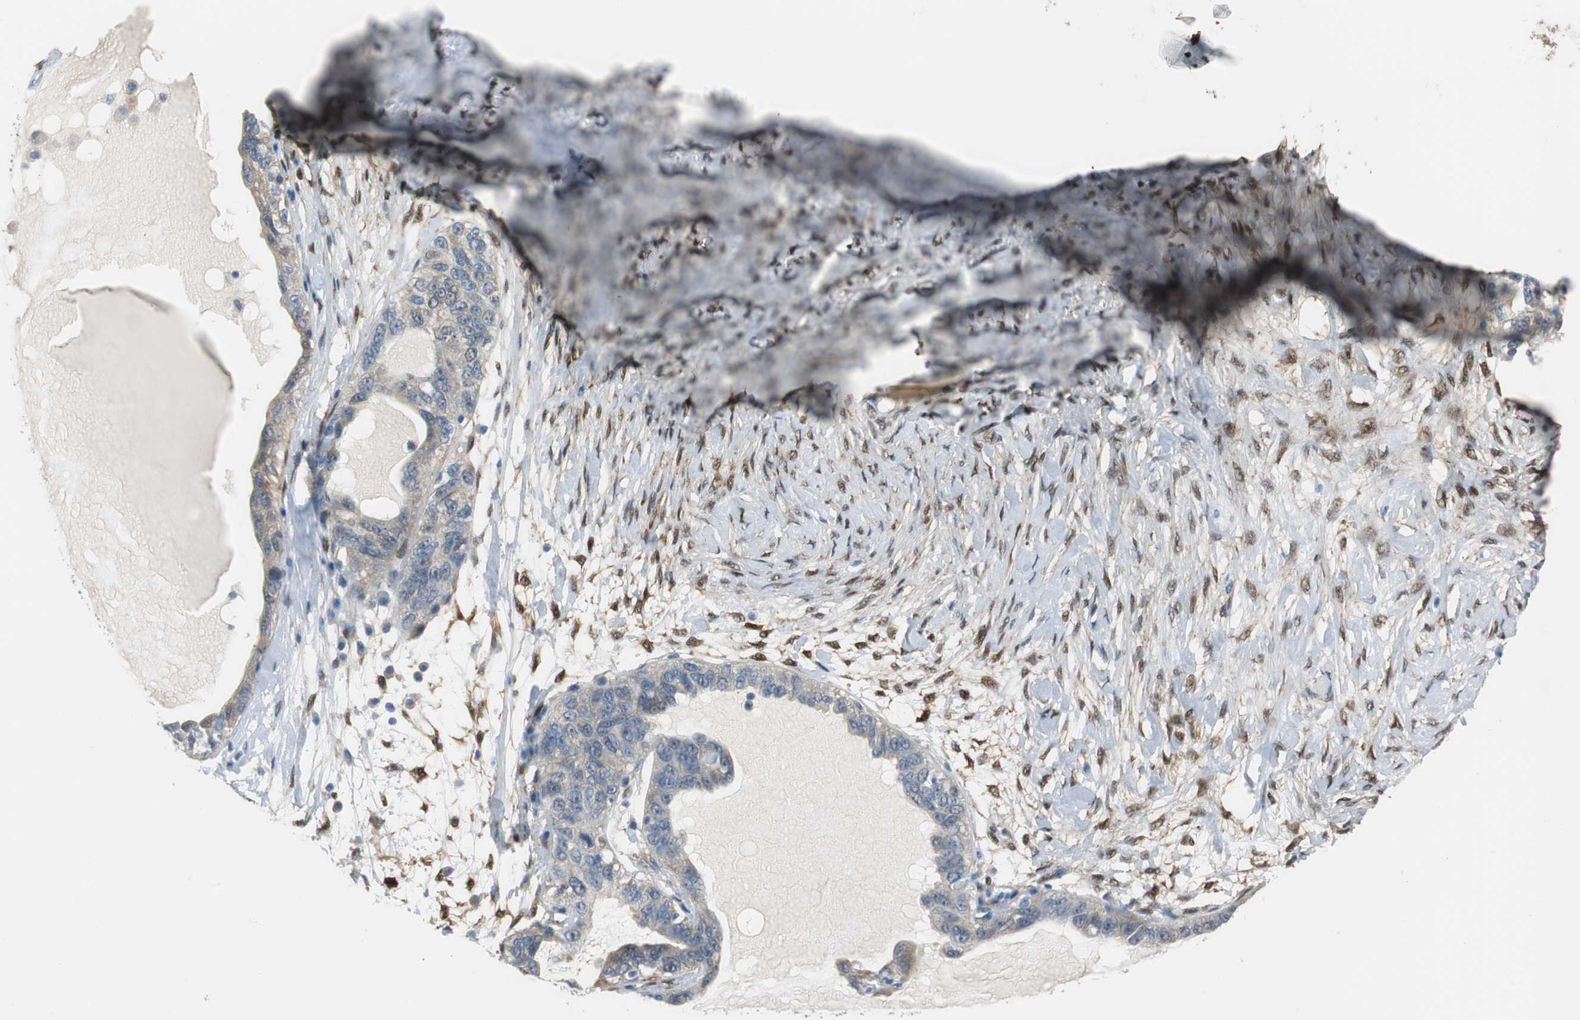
{"staining": {"intensity": "weak", "quantity": "<25%", "location": "cytoplasmic/membranous"}, "tissue": "ovarian cancer", "cell_type": "Tumor cells", "image_type": "cancer", "snomed": [{"axis": "morphology", "description": "Cystadenocarcinoma, serous, NOS"}, {"axis": "topography", "description": "Ovary"}], "caption": "This histopathology image is of ovarian cancer stained with immunohistochemistry (IHC) to label a protein in brown with the nuclei are counter-stained blue. There is no expression in tumor cells.", "gene": "FHL2", "patient": {"sex": "female", "age": 82}}